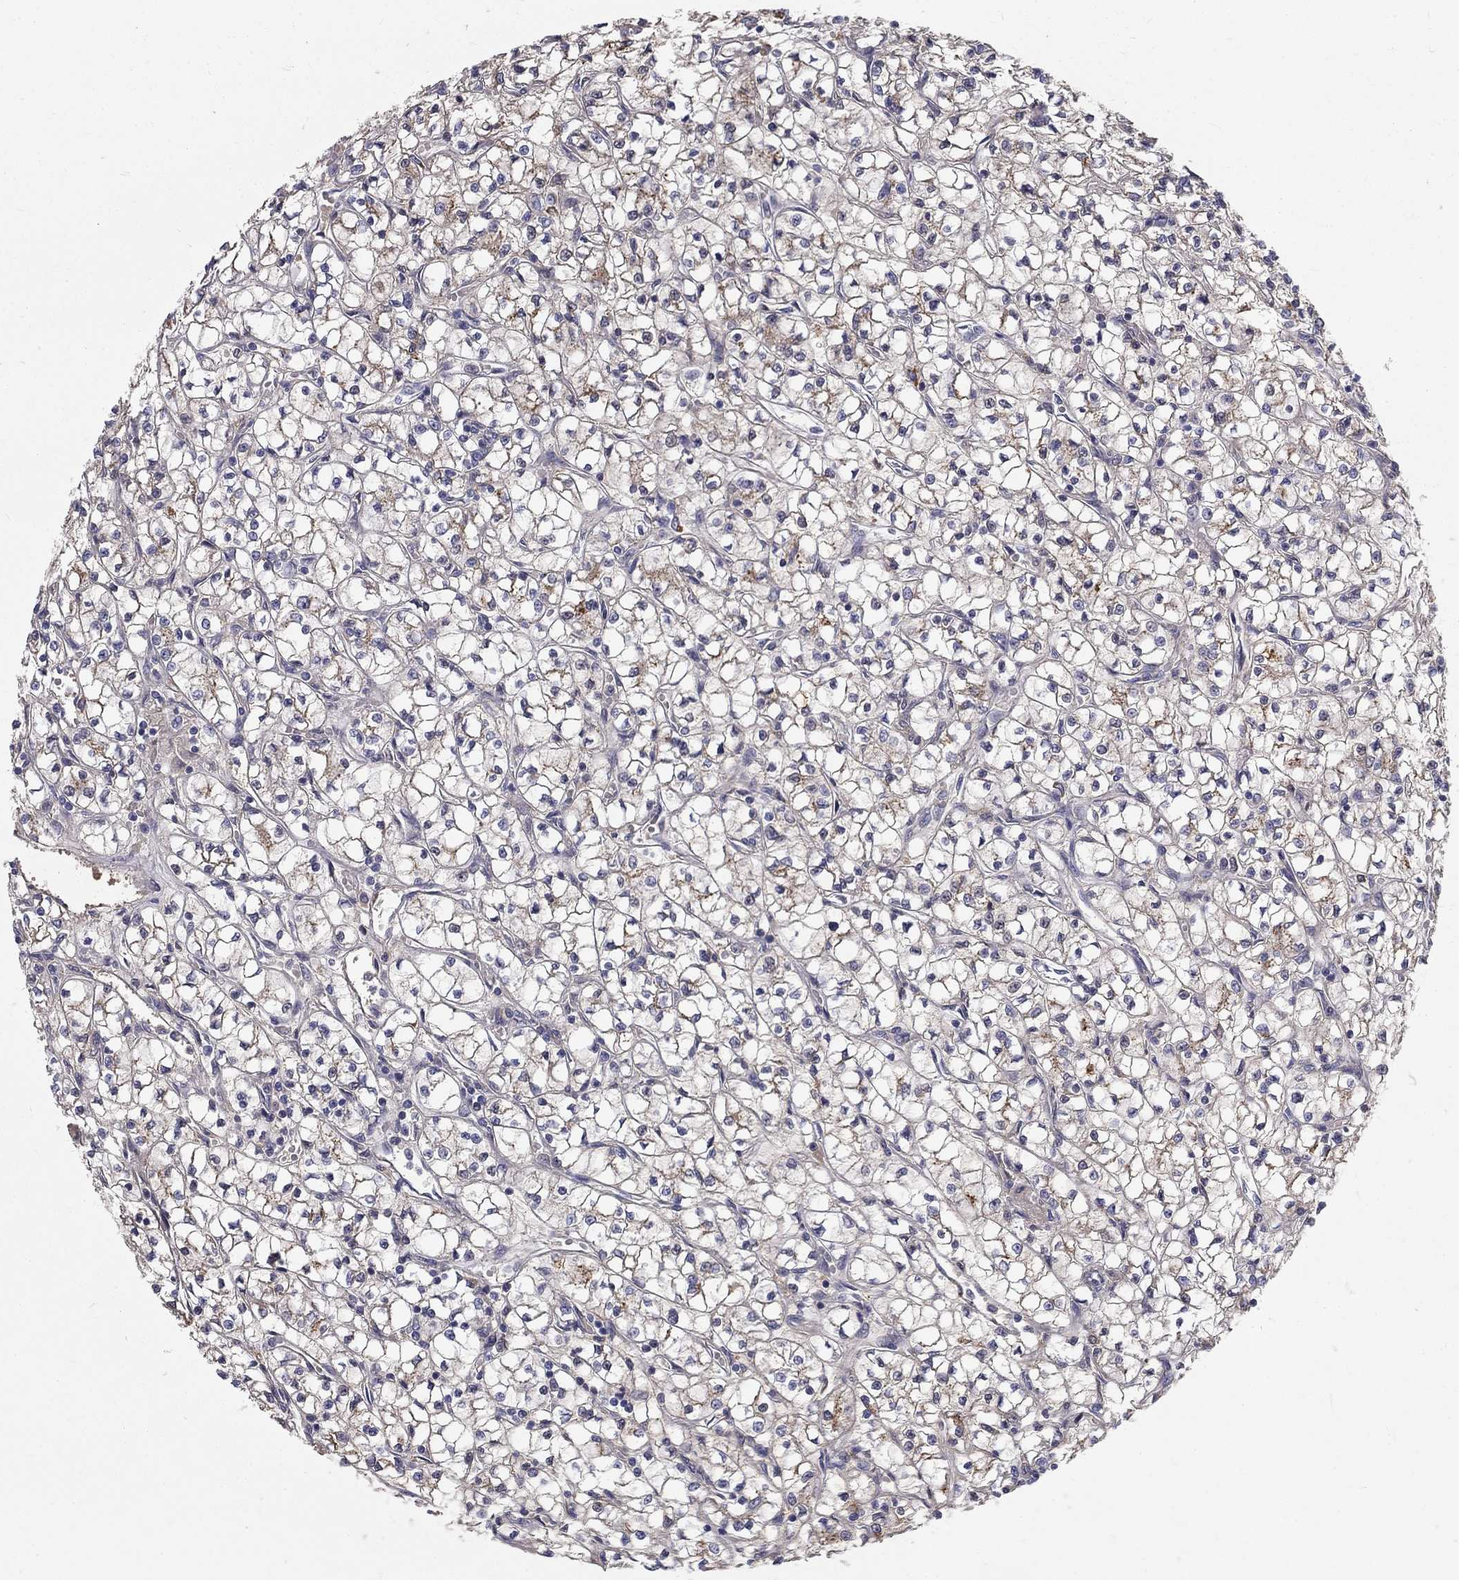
{"staining": {"intensity": "moderate", "quantity": "<25%", "location": "cytoplasmic/membranous"}, "tissue": "renal cancer", "cell_type": "Tumor cells", "image_type": "cancer", "snomed": [{"axis": "morphology", "description": "Adenocarcinoma, NOS"}, {"axis": "topography", "description": "Kidney"}], "caption": "Immunohistochemistry of adenocarcinoma (renal) exhibits low levels of moderate cytoplasmic/membranous expression in approximately <25% of tumor cells.", "gene": "EPDR1", "patient": {"sex": "female", "age": 64}}